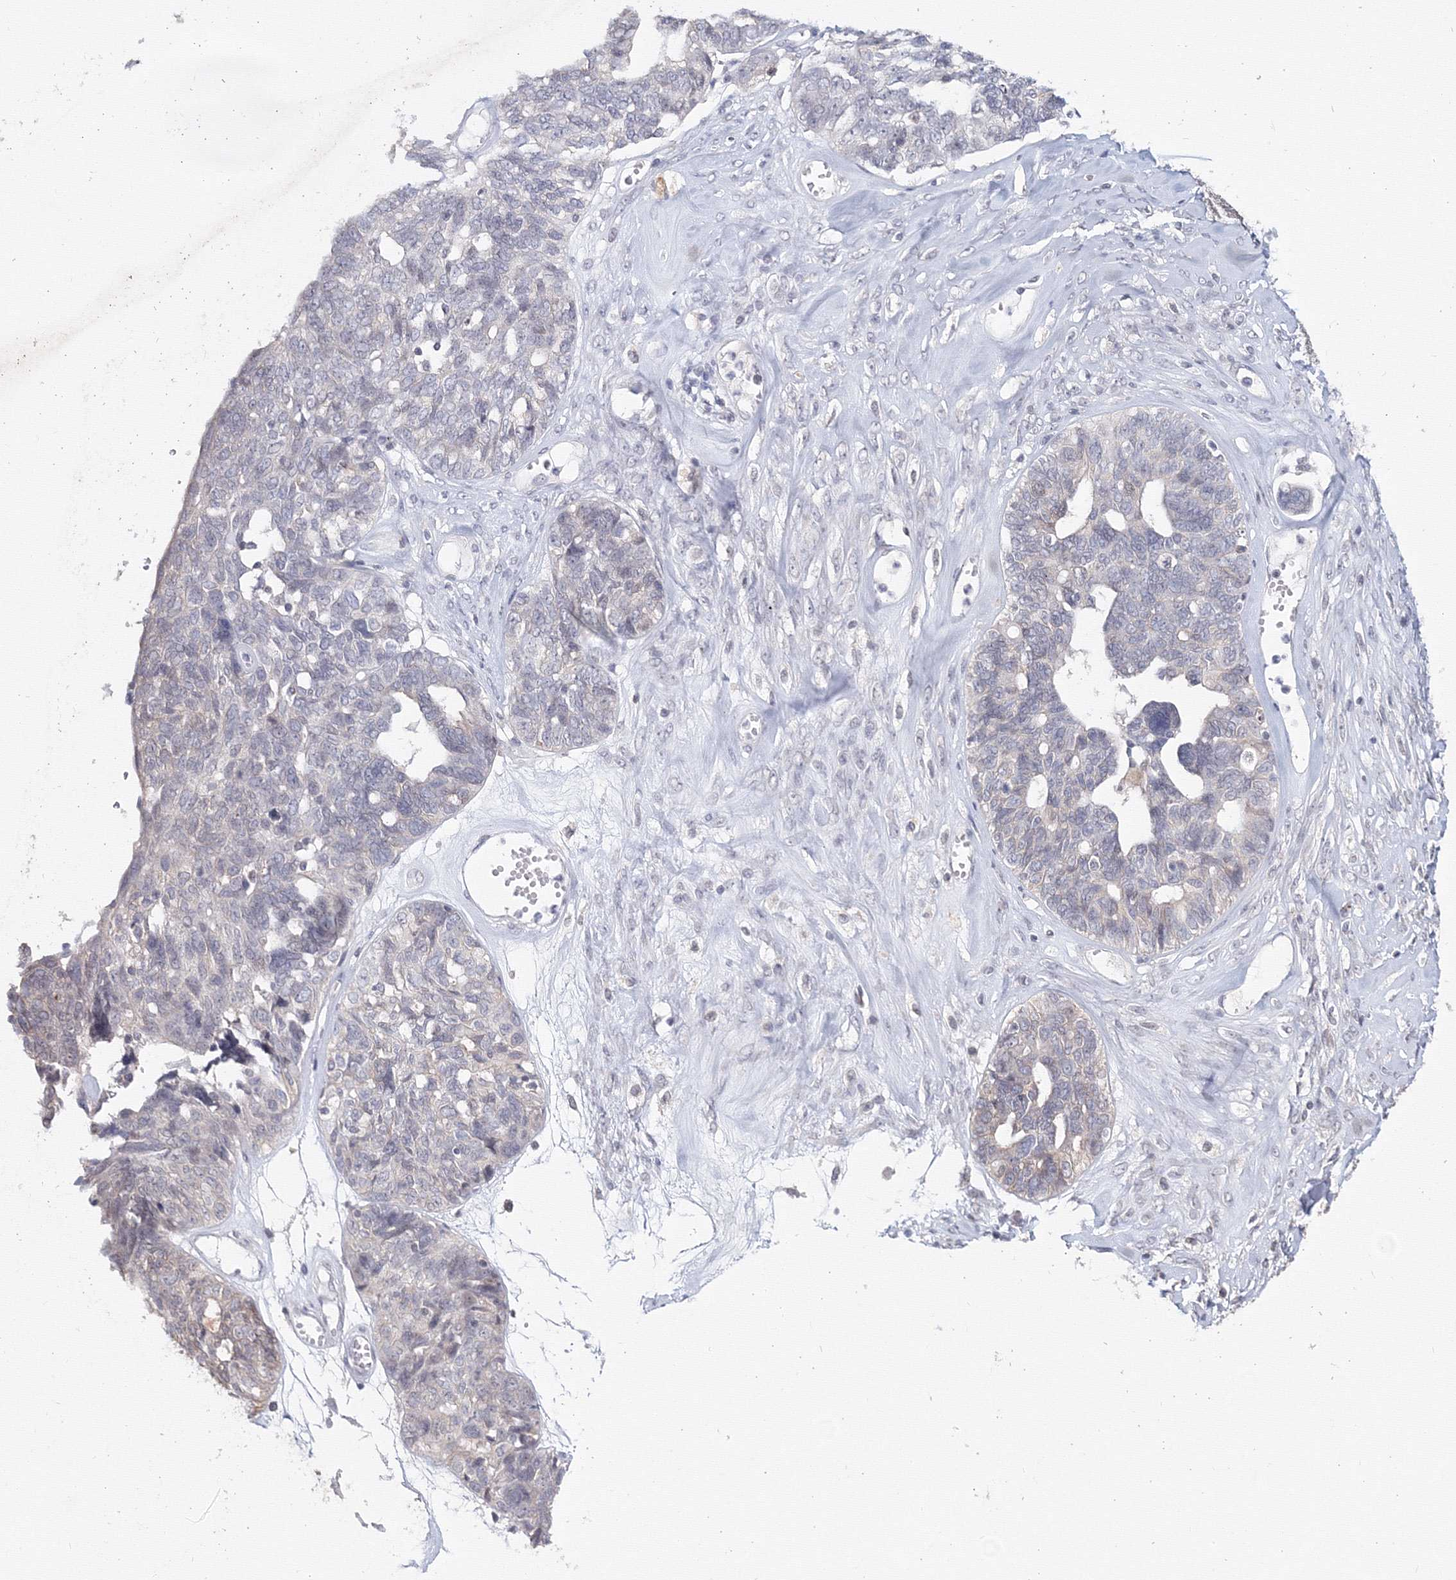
{"staining": {"intensity": "negative", "quantity": "none", "location": "none"}, "tissue": "ovarian cancer", "cell_type": "Tumor cells", "image_type": "cancer", "snomed": [{"axis": "morphology", "description": "Cystadenocarcinoma, serous, NOS"}, {"axis": "topography", "description": "Ovary"}], "caption": "Photomicrograph shows no protein staining in tumor cells of ovarian cancer (serous cystadenocarcinoma) tissue.", "gene": "SLC7A7", "patient": {"sex": "female", "age": 79}}